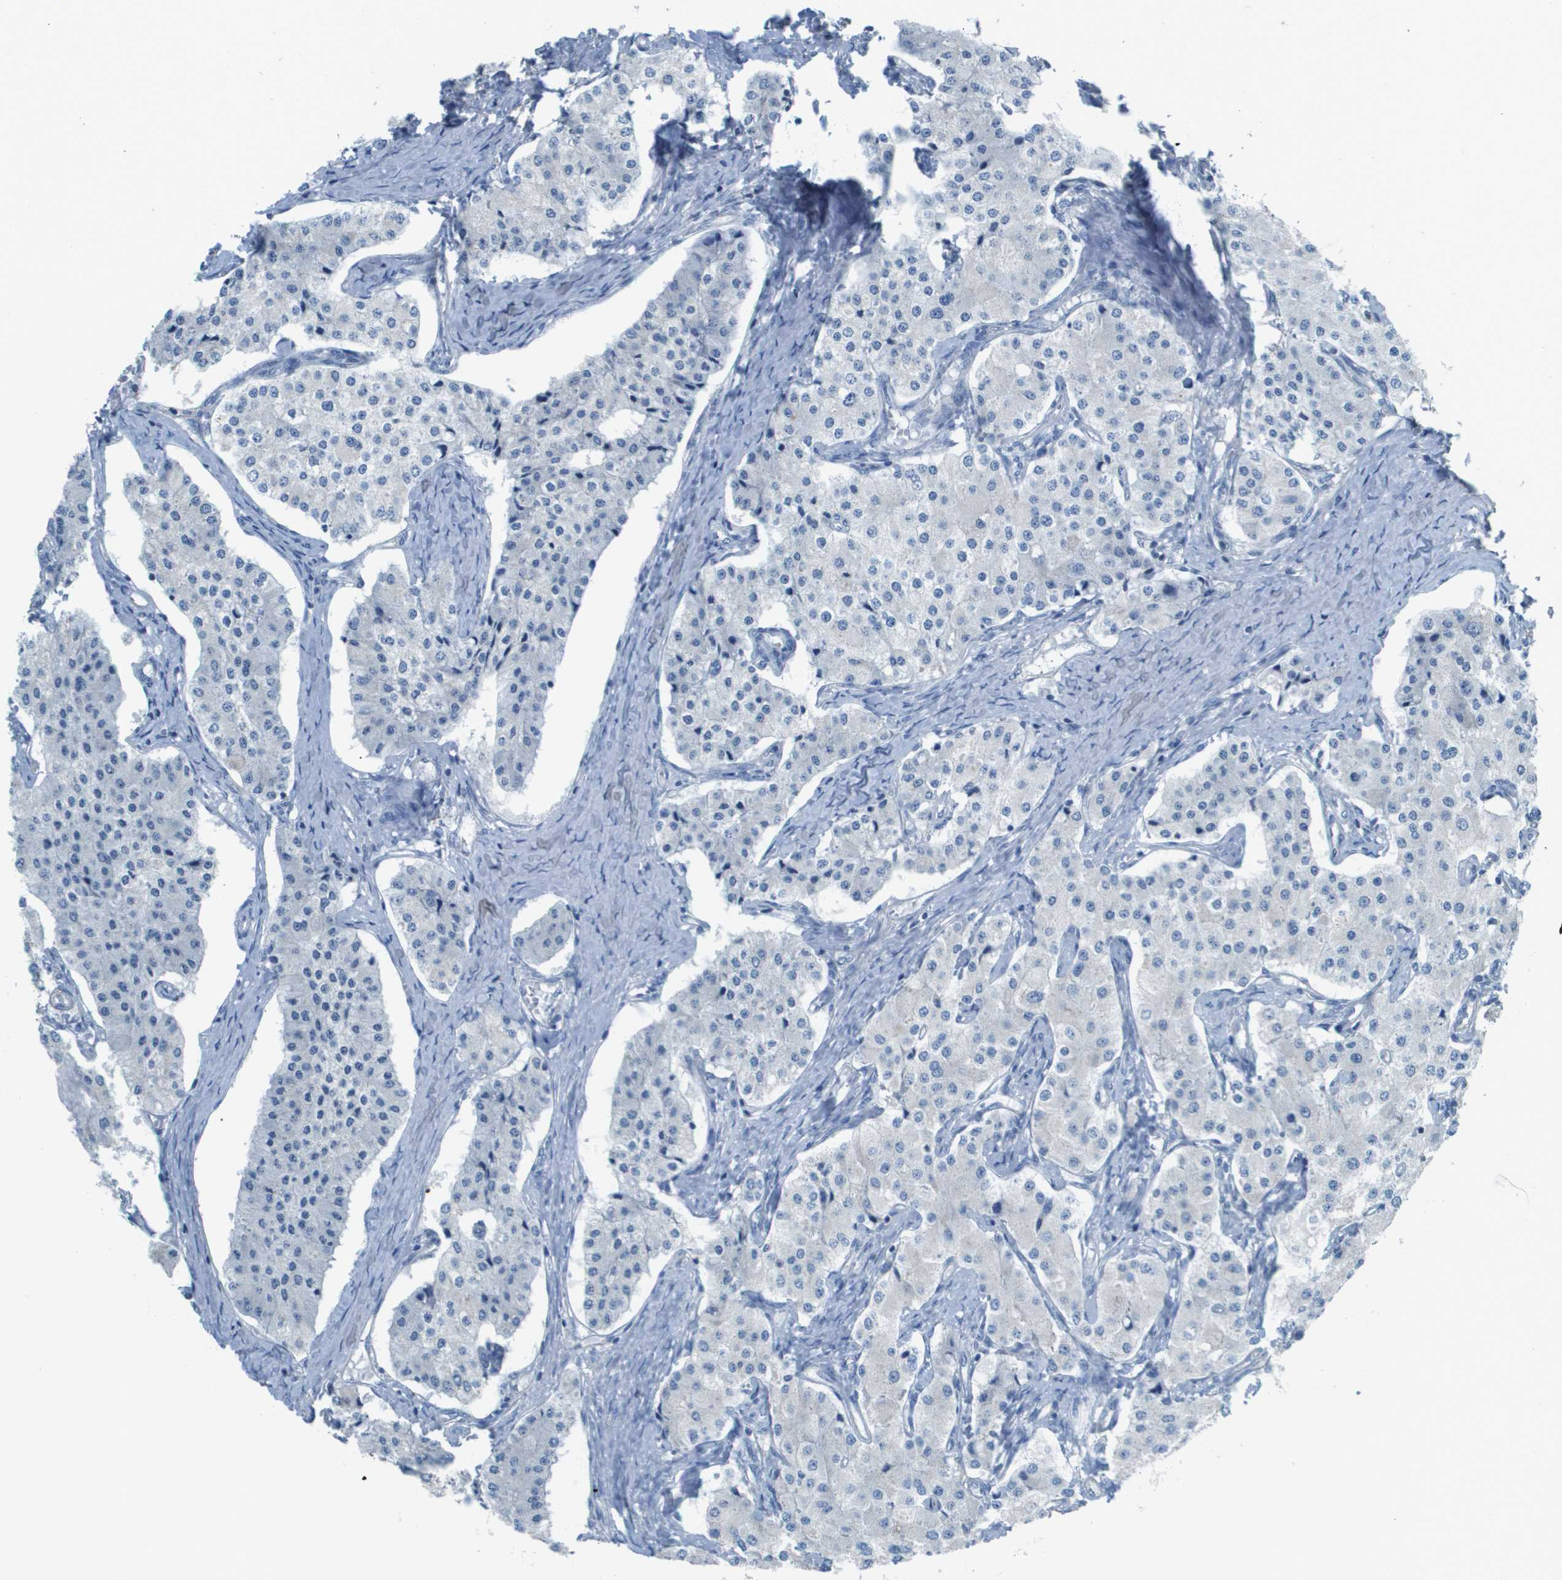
{"staining": {"intensity": "negative", "quantity": "none", "location": "none"}, "tissue": "carcinoid", "cell_type": "Tumor cells", "image_type": "cancer", "snomed": [{"axis": "morphology", "description": "Carcinoid, malignant, NOS"}, {"axis": "topography", "description": "Colon"}], "caption": "The immunohistochemistry (IHC) photomicrograph has no significant staining in tumor cells of carcinoid tissue.", "gene": "PTGDR2", "patient": {"sex": "female", "age": 52}}